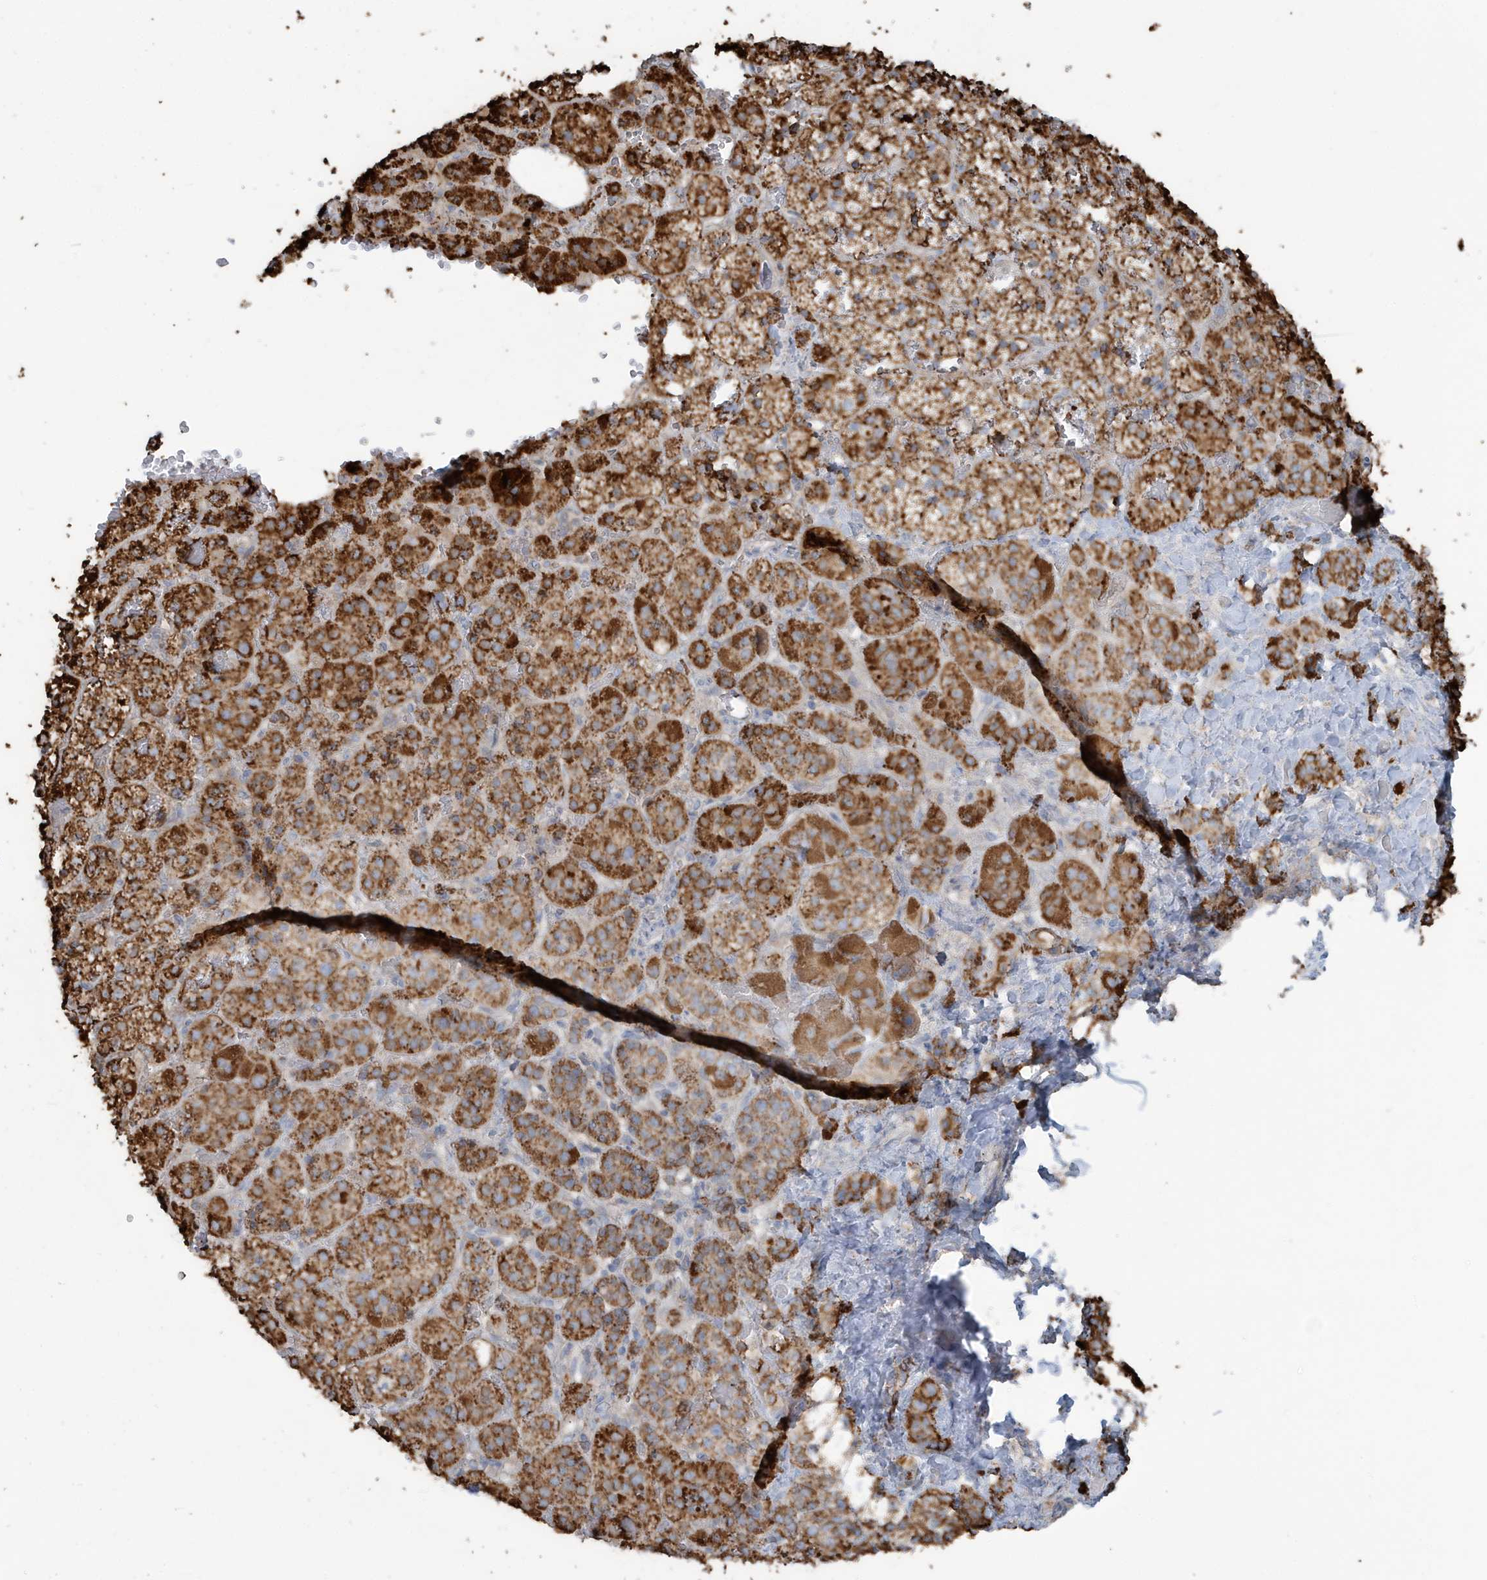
{"staining": {"intensity": "strong", "quantity": ">75%", "location": "cytoplasmic/membranous"}, "tissue": "adrenal gland", "cell_type": "Glandular cells", "image_type": "normal", "snomed": [{"axis": "morphology", "description": "Normal tissue, NOS"}, {"axis": "topography", "description": "Adrenal gland"}], "caption": "Immunohistochemistry (DAB) staining of benign adrenal gland shows strong cytoplasmic/membranous protein expression in about >75% of glandular cells.", "gene": "RAB11FIP3", "patient": {"sex": "female", "age": 59}}